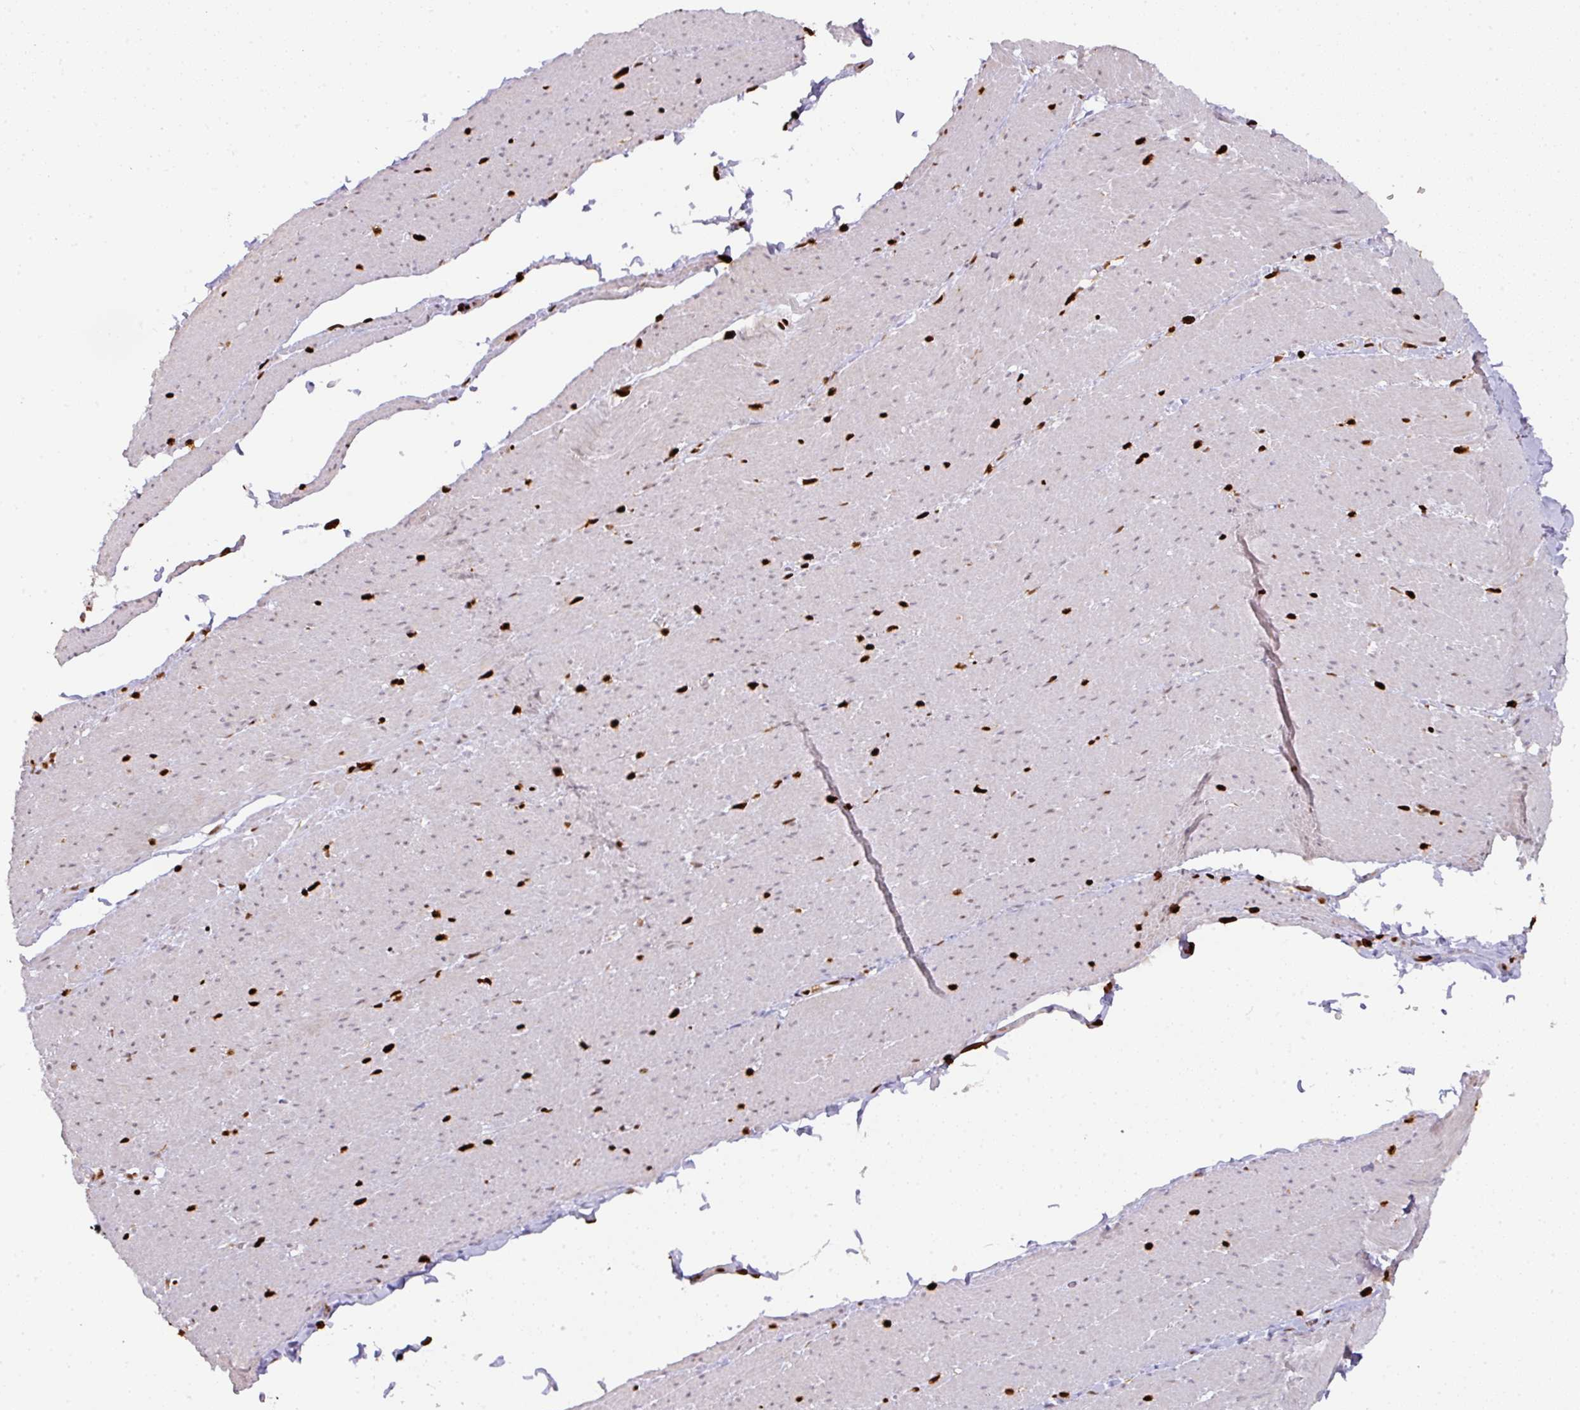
{"staining": {"intensity": "strong", "quantity": "<25%", "location": "nuclear"}, "tissue": "smooth muscle", "cell_type": "Smooth muscle cells", "image_type": "normal", "snomed": [{"axis": "morphology", "description": "Normal tissue, NOS"}, {"axis": "topography", "description": "Smooth muscle"}, {"axis": "topography", "description": "Rectum"}], "caption": "A brown stain shows strong nuclear expression of a protein in smooth muscle cells of benign human smooth muscle. (DAB (3,3'-diaminobenzidine) = brown stain, brightfield microscopy at high magnification).", "gene": "SAMHD1", "patient": {"sex": "male", "age": 53}}